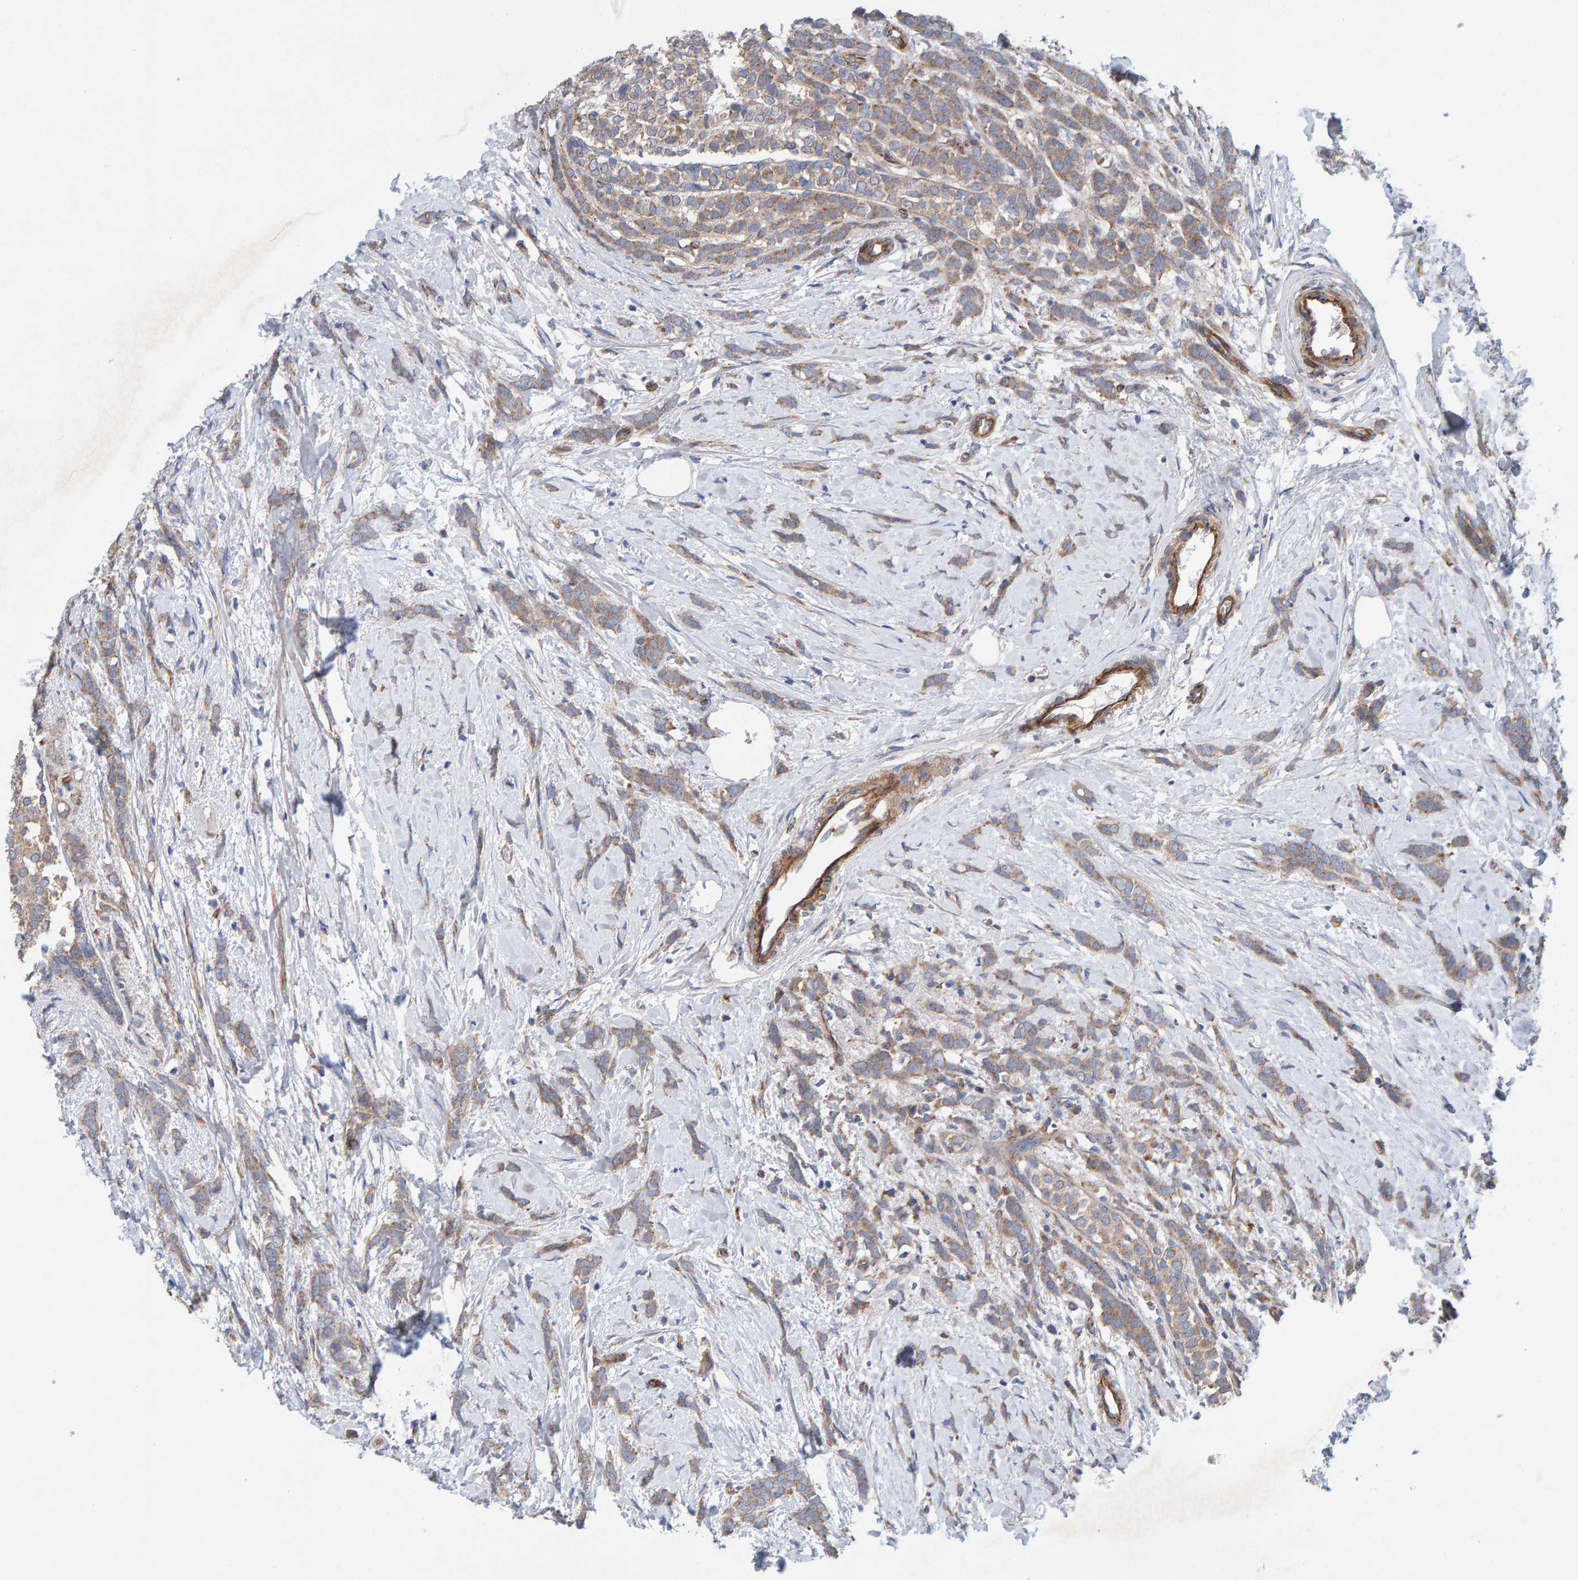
{"staining": {"intensity": "weak", "quantity": ">75%", "location": "cytoplasmic/membranous"}, "tissue": "breast cancer", "cell_type": "Tumor cells", "image_type": "cancer", "snomed": [{"axis": "morphology", "description": "Lobular carcinoma, in situ"}, {"axis": "morphology", "description": "Lobular carcinoma"}, {"axis": "topography", "description": "Breast"}], "caption": "A low amount of weak cytoplasmic/membranous staining is present in approximately >75% of tumor cells in breast cancer tissue.", "gene": "CDK5RAP3", "patient": {"sex": "female", "age": 41}}